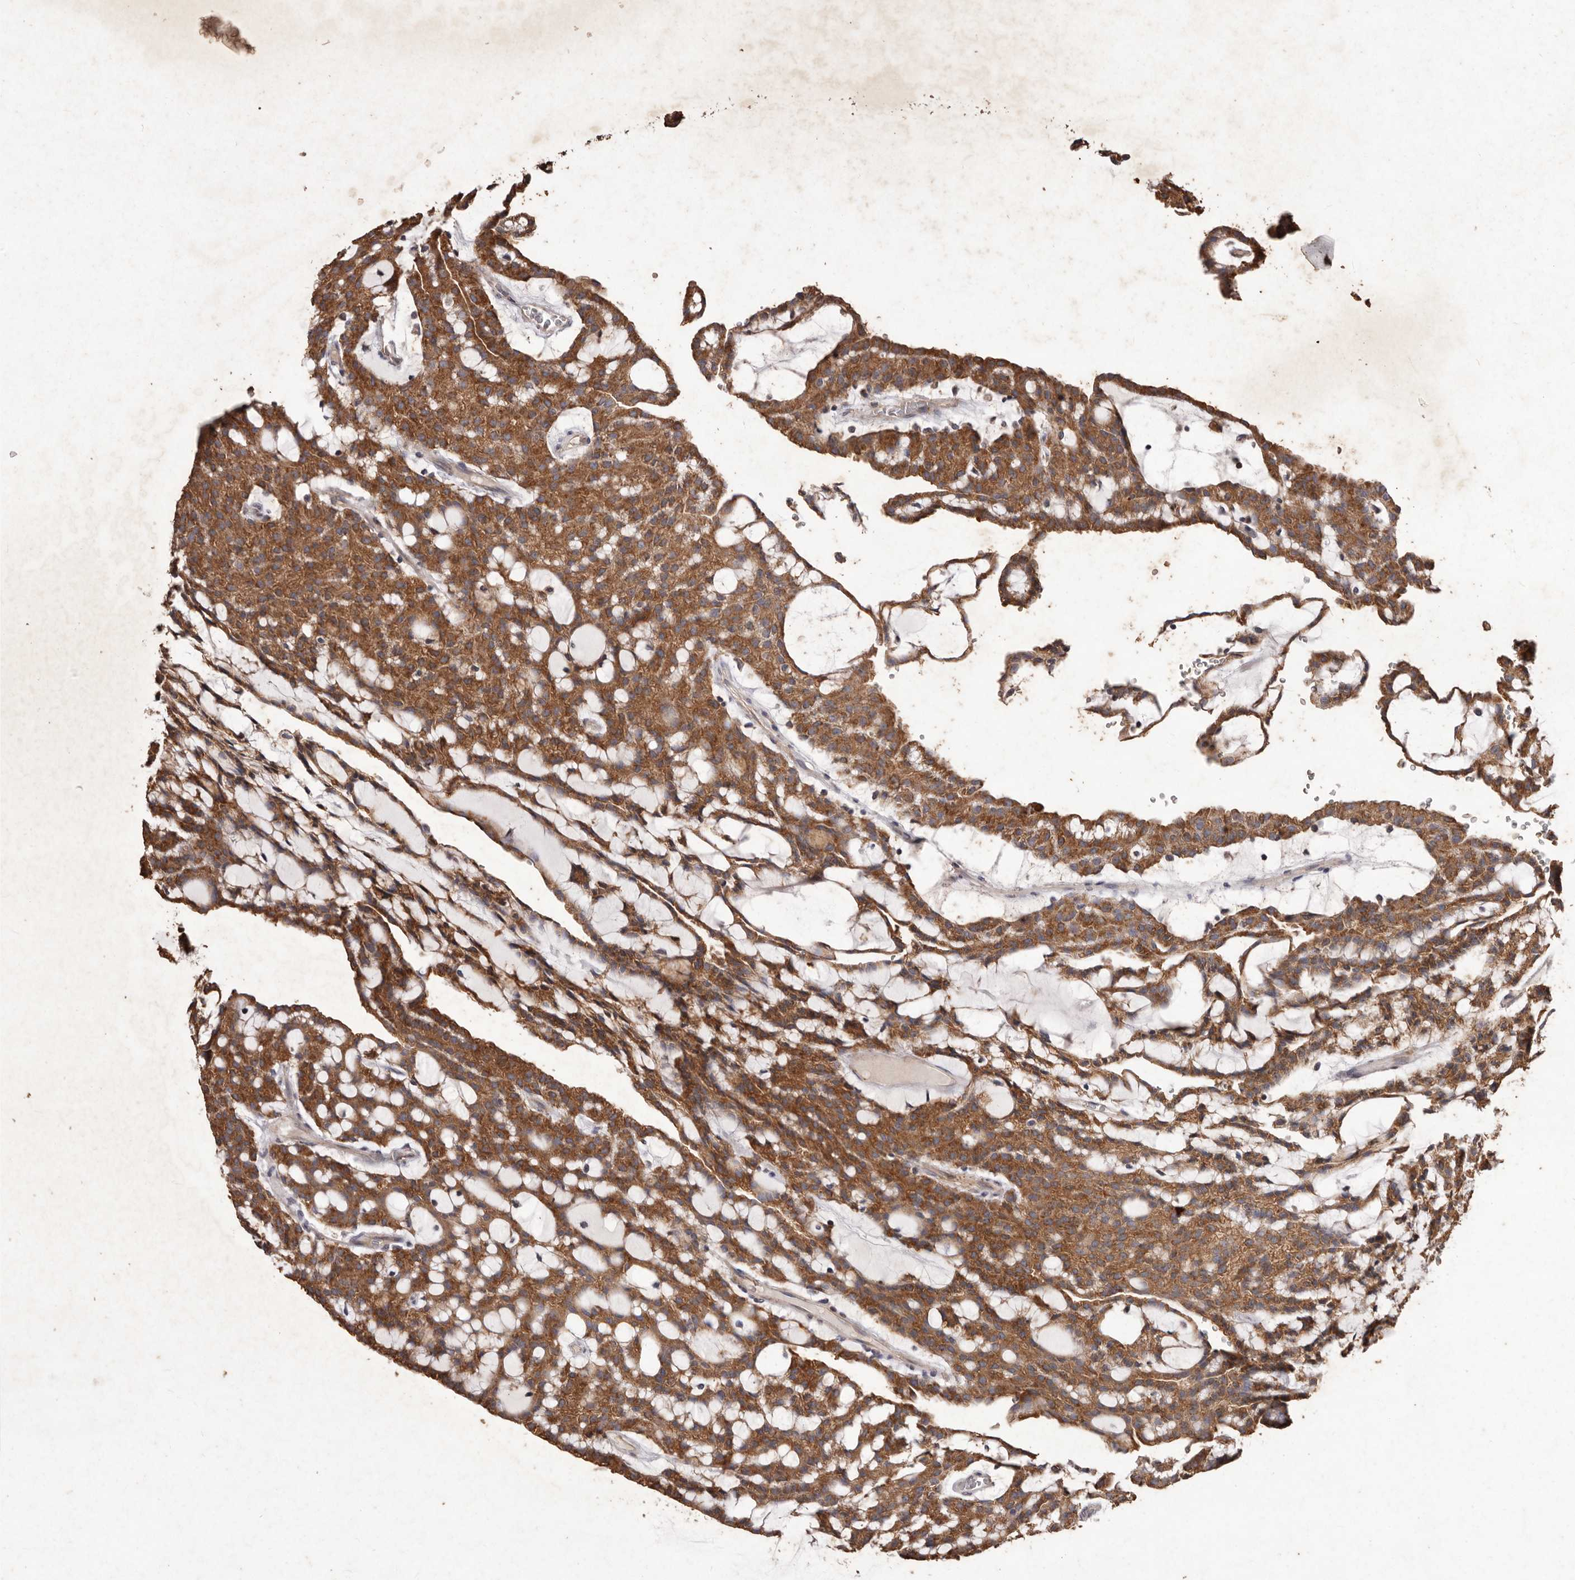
{"staining": {"intensity": "moderate", "quantity": ">75%", "location": "cytoplasmic/membranous"}, "tissue": "renal cancer", "cell_type": "Tumor cells", "image_type": "cancer", "snomed": [{"axis": "morphology", "description": "Adenocarcinoma, NOS"}, {"axis": "topography", "description": "Kidney"}], "caption": "Immunohistochemistry (IHC) staining of renal cancer, which shows medium levels of moderate cytoplasmic/membranous expression in about >75% of tumor cells indicating moderate cytoplasmic/membranous protein positivity. The staining was performed using DAB (3,3'-diaminobenzidine) (brown) for protein detection and nuclei were counterstained in hematoxylin (blue).", "gene": "CXCL14", "patient": {"sex": "male", "age": 63}}